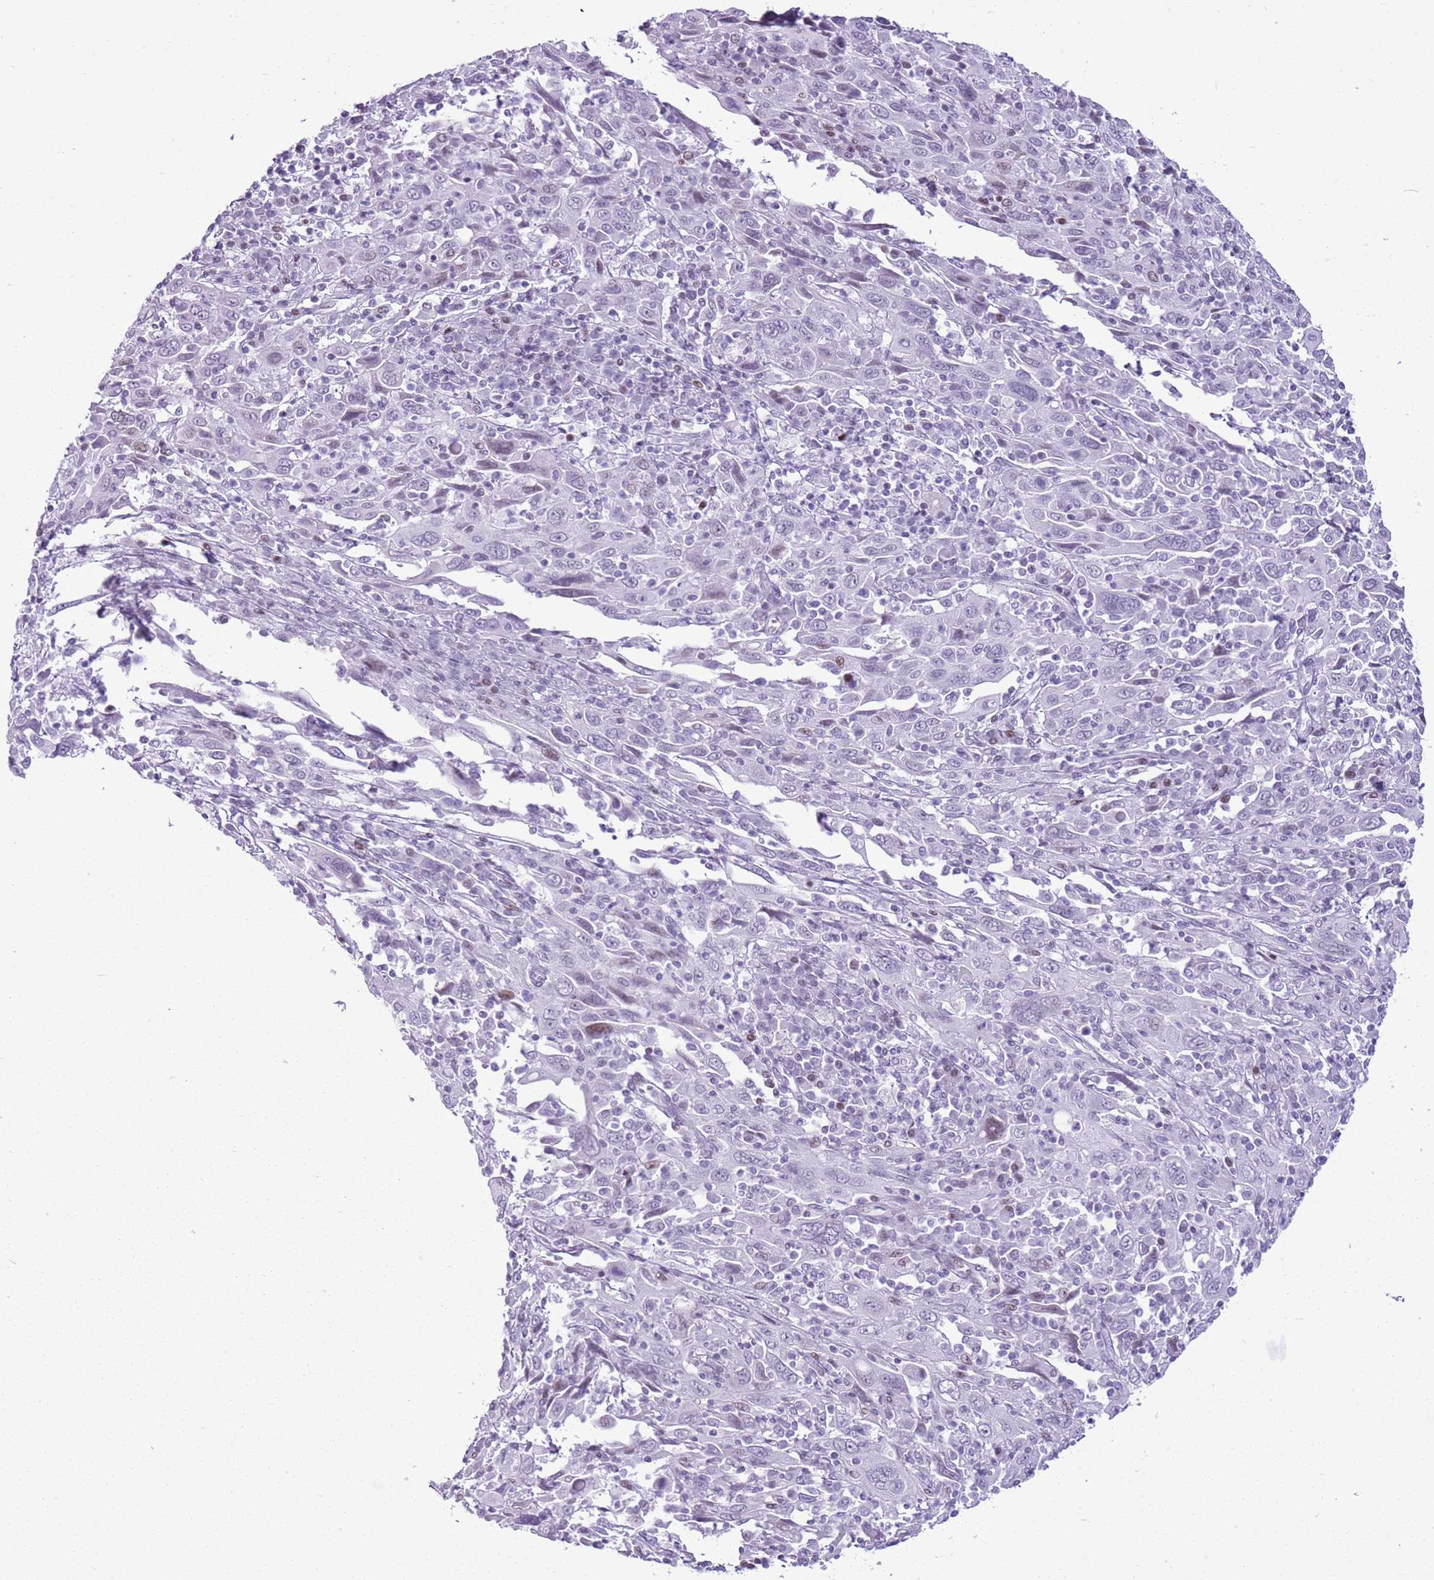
{"staining": {"intensity": "negative", "quantity": "none", "location": "none"}, "tissue": "cervical cancer", "cell_type": "Tumor cells", "image_type": "cancer", "snomed": [{"axis": "morphology", "description": "Squamous cell carcinoma, NOS"}, {"axis": "topography", "description": "Cervix"}], "caption": "A high-resolution photomicrograph shows immunohistochemistry (IHC) staining of cervical squamous cell carcinoma, which shows no significant expression in tumor cells.", "gene": "ASIP", "patient": {"sex": "female", "age": 46}}